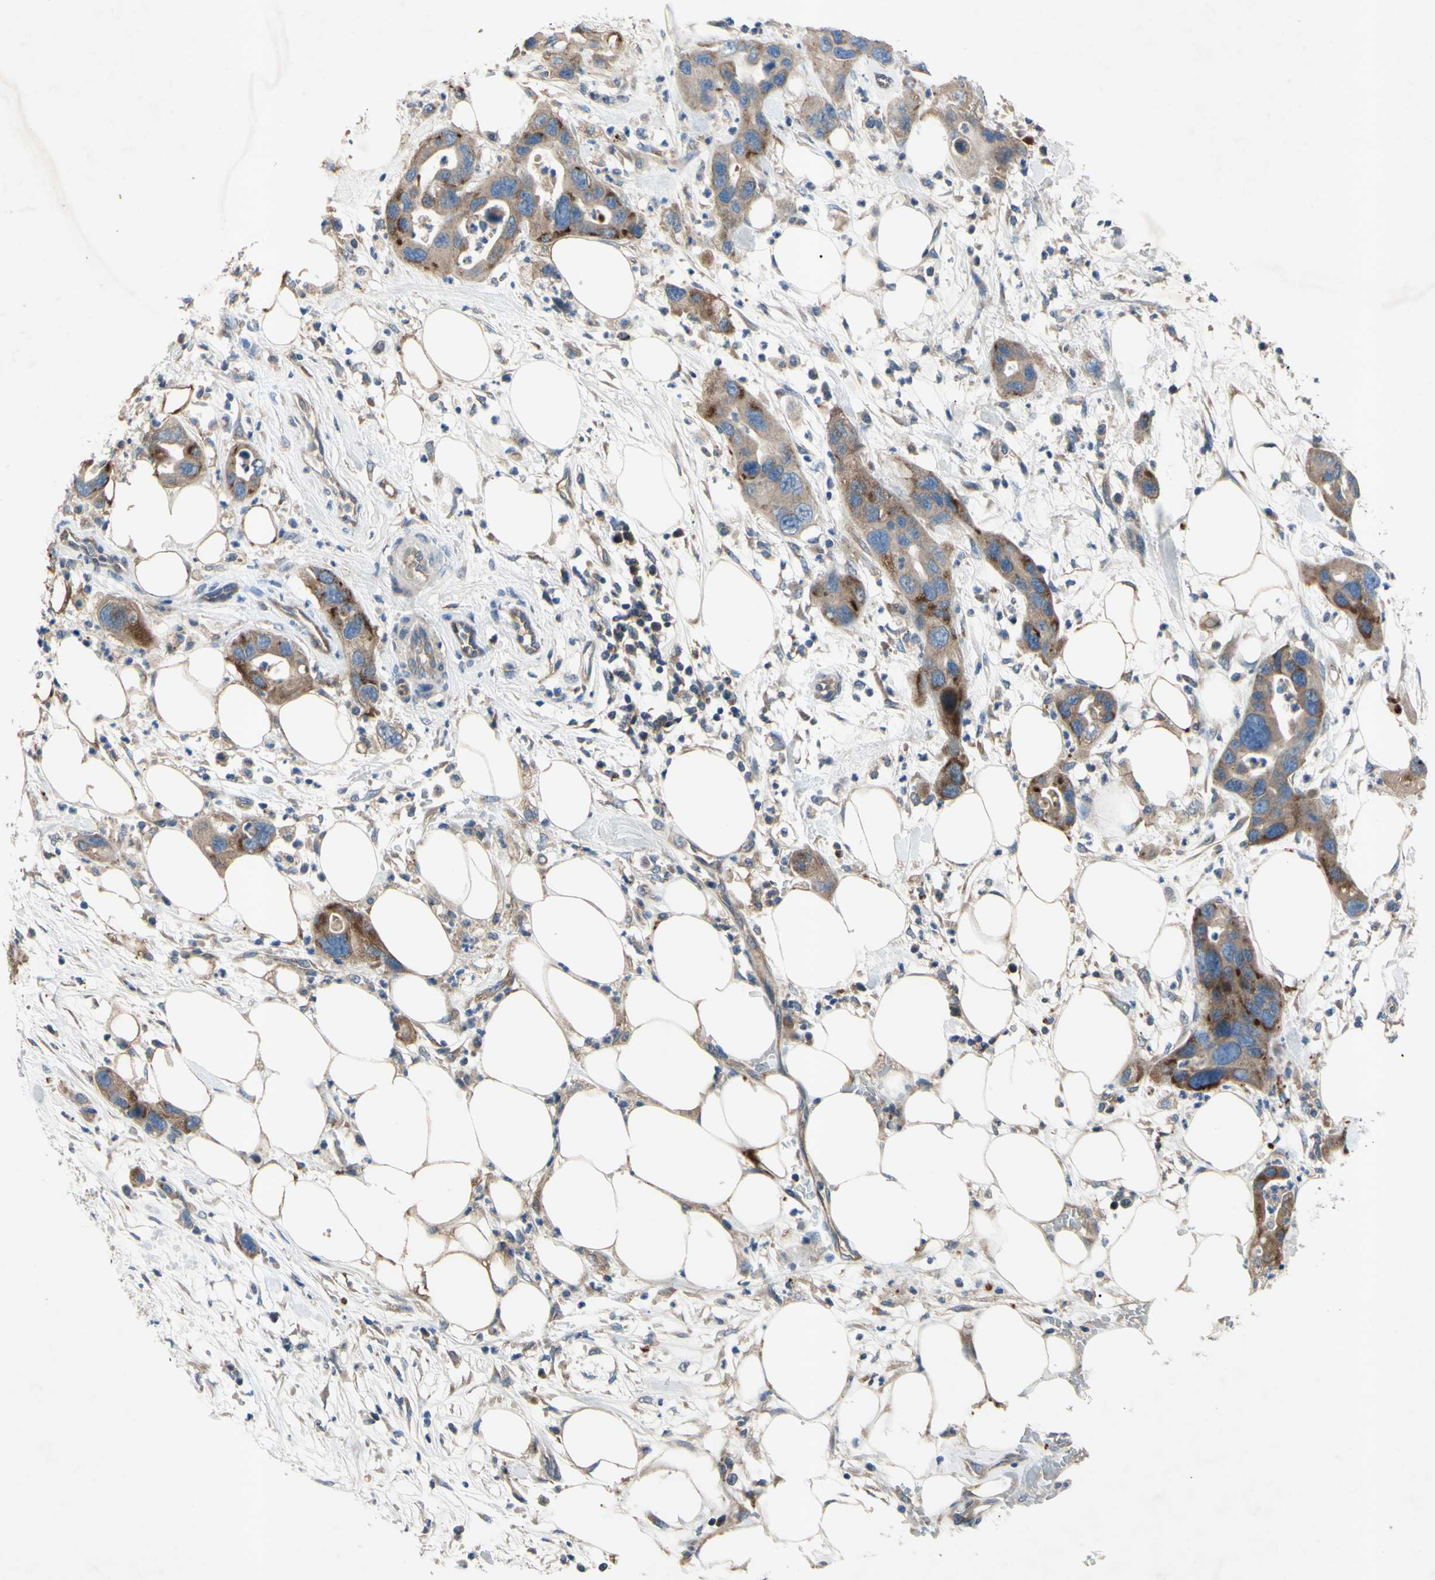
{"staining": {"intensity": "moderate", "quantity": ">75%", "location": "cytoplasmic/membranous"}, "tissue": "pancreatic cancer", "cell_type": "Tumor cells", "image_type": "cancer", "snomed": [{"axis": "morphology", "description": "Adenocarcinoma, NOS"}, {"axis": "topography", "description": "Pancreas"}], "caption": "Immunohistochemistry of human pancreatic cancer reveals medium levels of moderate cytoplasmic/membranous positivity in about >75% of tumor cells. (DAB (3,3'-diaminobenzidine) IHC with brightfield microscopy, high magnification).", "gene": "HILPDA", "patient": {"sex": "female", "age": 71}}